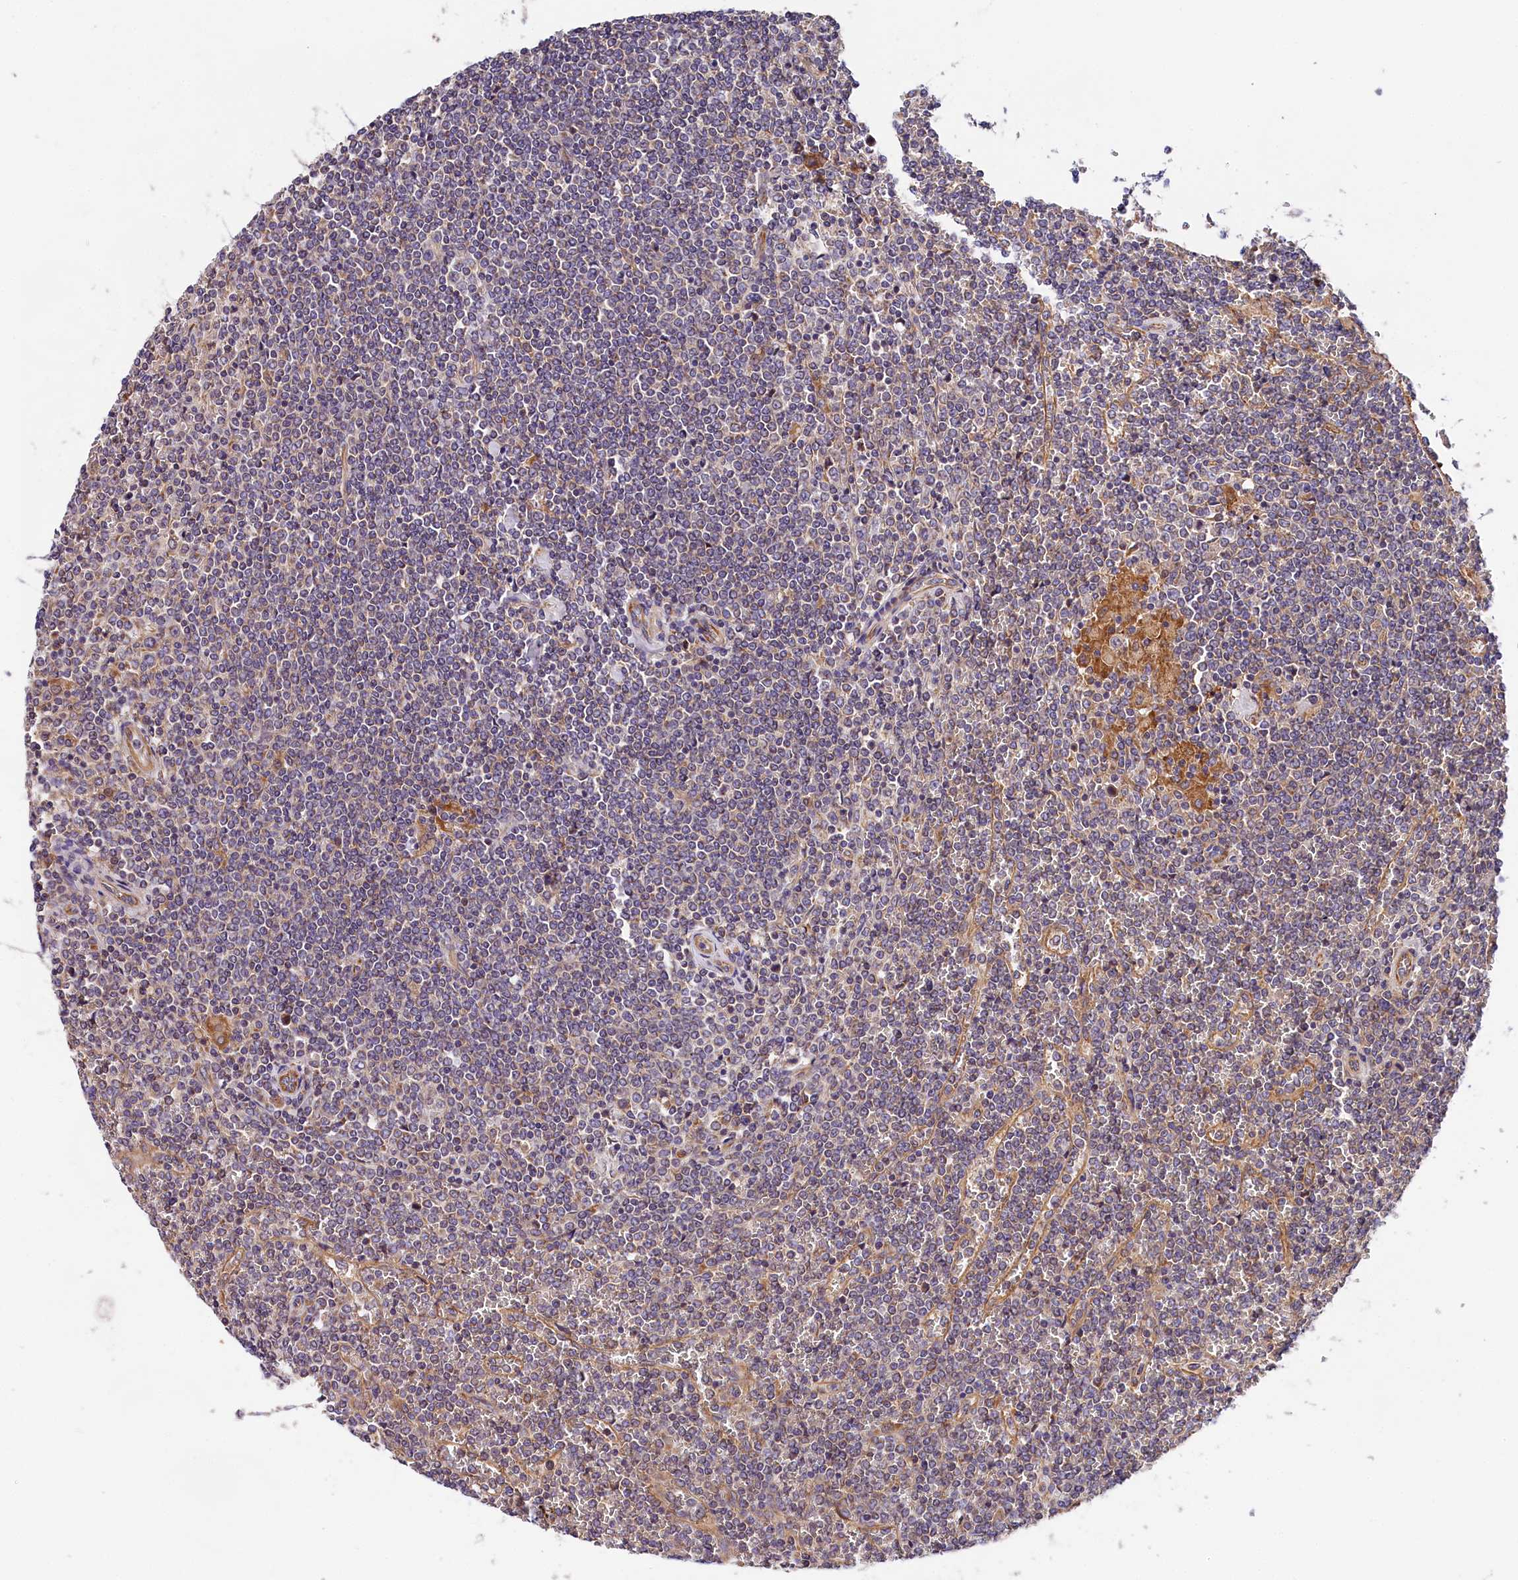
{"staining": {"intensity": "negative", "quantity": "none", "location": "none"}, "tissue": "lymphoma", "cell_type": "Tumor cells", "image_type": "cancer", "snomed": [{"axis": "morphology", "description": "Malignant lymphoma, non-Hodgkin's type, Low grade"}, {"axis": "topography", "description": "Spleen"}], "caption": "Human lymphoma stained for a protein using immunohistochemistry (IHC) displays no expression in tumor cells.", "gene": "SPG11", "patient": {"sex": "female", "age": 19}}